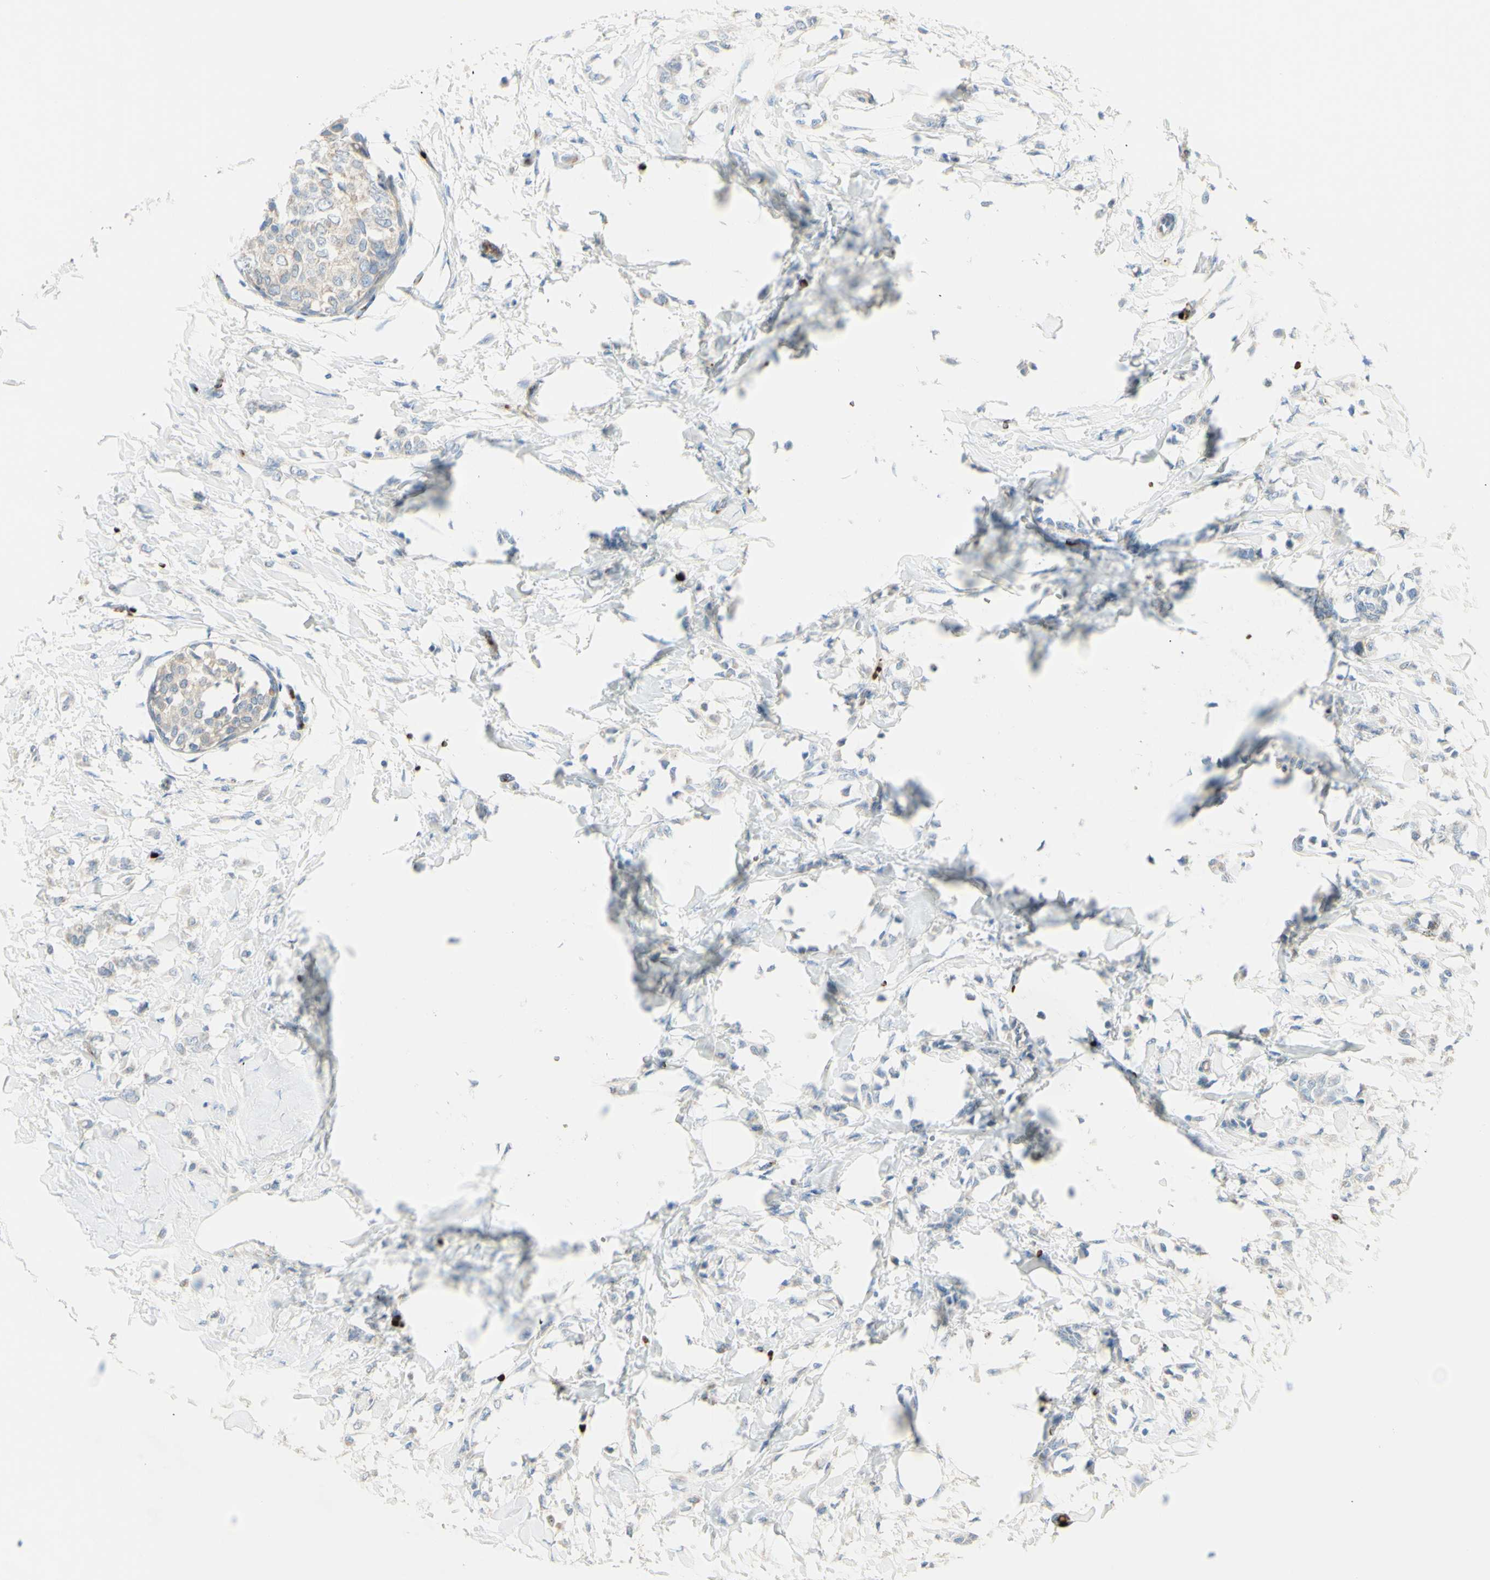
{"staining": {"intensity": "weak", "quantity": "<25%", "location": "cytoplasmic/membranous"}, "tissue": "breast cancer", "cell_type": "Tumor cells", "image_type": "cancer", "snomed": [{"axis": "morphology", "description": "Lobular carcinoma, in situ"}, {"axis": "morphology", "description": "Lobular carcinoma"}, {"axis": "topography", "description": "Breast"}], "caption": "Immunohistochemistry of breast lobular carcinoma exhibits no positivity in tumor cells.", "gene": "GAN", "patient": {"sex": "female", "age": 41}}